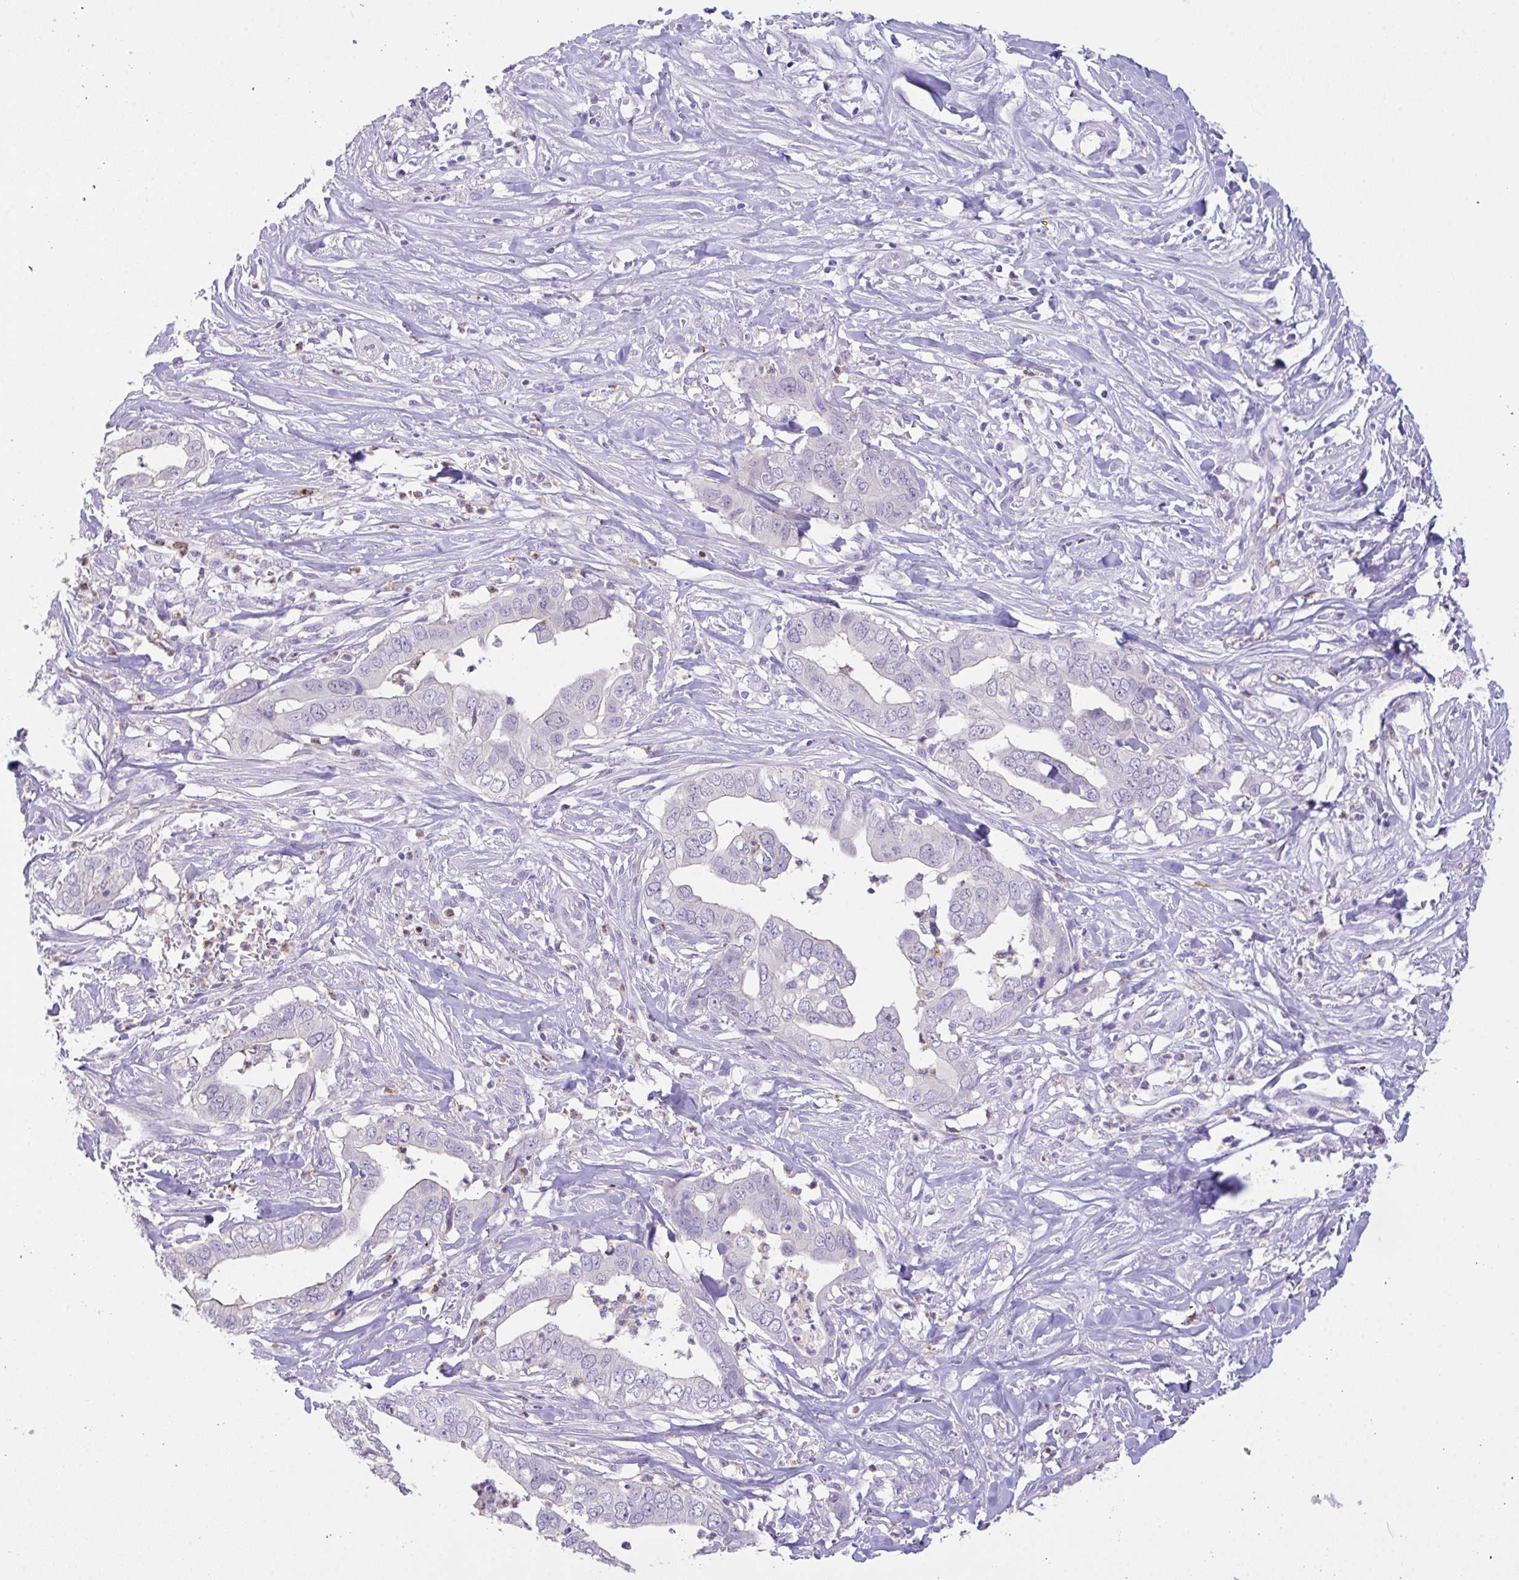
{"staining": {"intensity": "negative", "quantity": "none", "location": "none"}, "tissue": "liver cancer", "cell_type": "Tumor cells", "image_type": "cancer", "snomed": [{"axis": "morphology", "description": "Cholangiocarcinoma"}, {"axis": "topography", "description": "Liver"}], "caption": "Tumor cells show no significant protein positivity in liver cholangiocarcinoma. (DAB (3,3'-diaminobenzidine) immunohistochemistry with hematoxylin counter stain).", "gene": "CST11", "patient": {"sex": "female", "age": 79}}